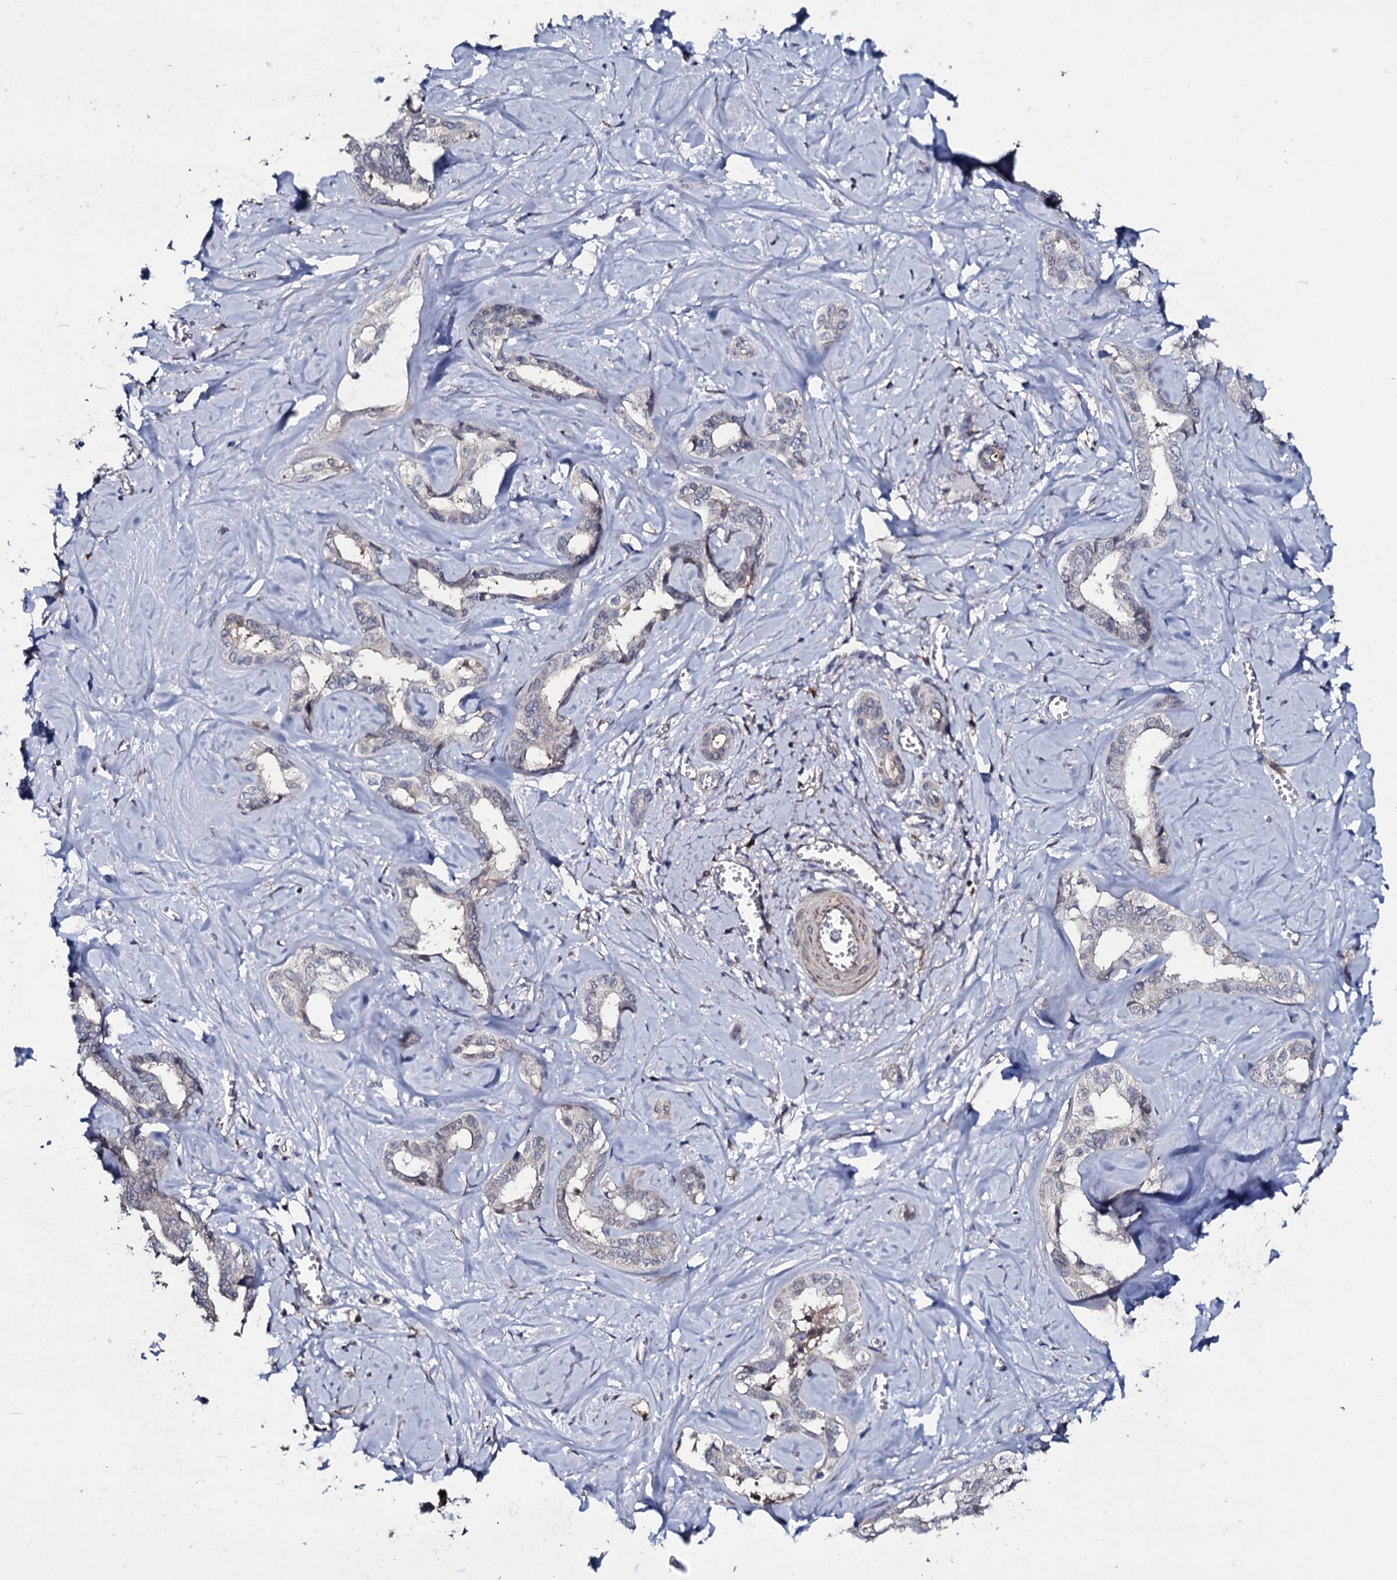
{"staining": {"intensity": "negative", "quantity": "none", "location": "none"}, "tissue": "liver cancer", "cell_type": "Tumor cells", "image_type": "cancer", "snomed": [{"axis": "morphology", "description": "Cholangiocarcinoma"}, {"axis": "topography", "description": "Liver"}], "caption": "This is an IHC micrograph of liver cholangiocarcinoma. There is no staining in tumor cells.", "gene": "TTC23", "patient": {"sex": "female", "age": 77}}